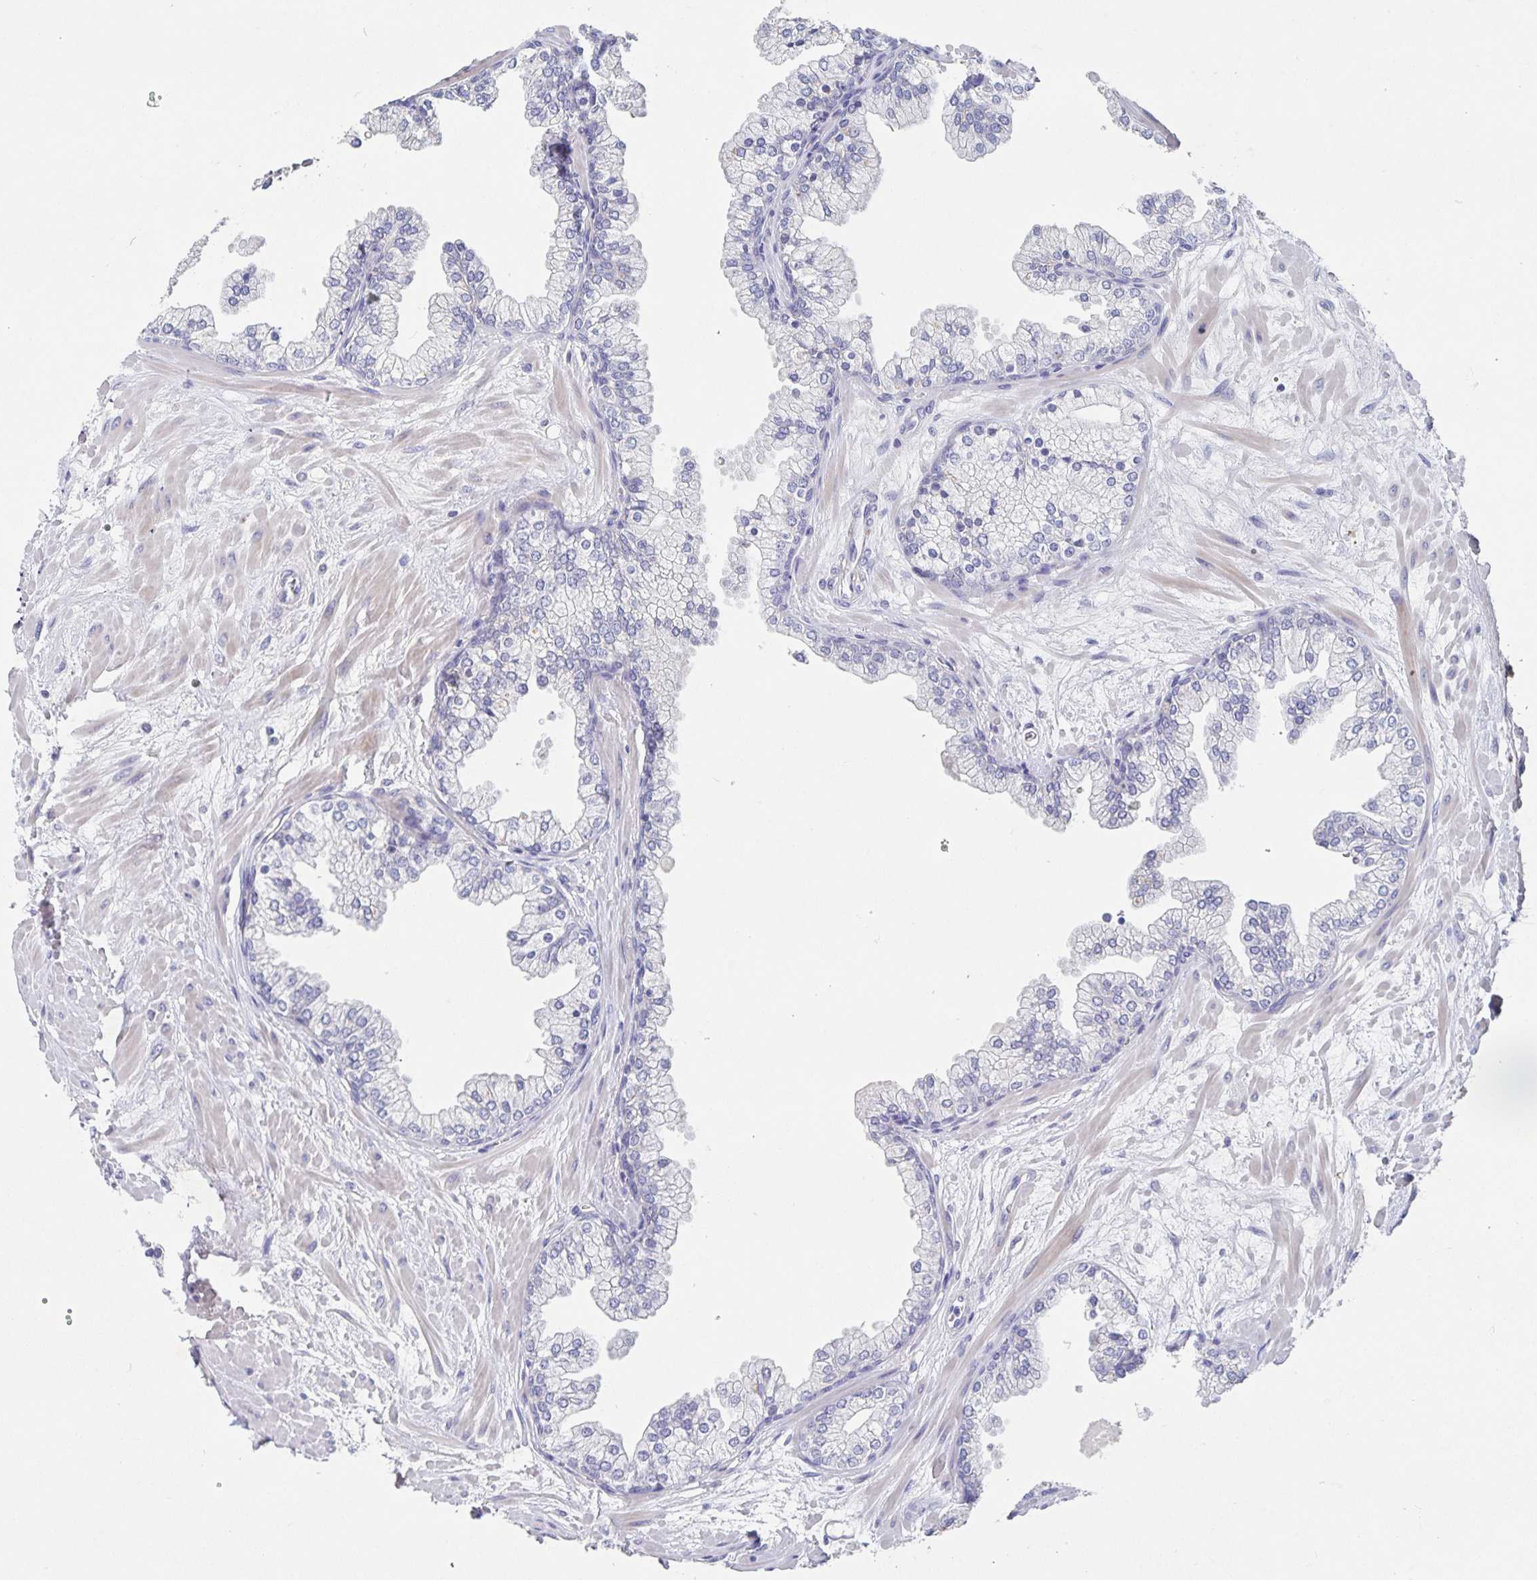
{"staining": {"intensity": "moderate", "quantity": "<25%", "location": "cytoplasmic/membranous"}, "tissue": "prostate", "cell_type": "Glandular cells", "image_type": "normal", "snomed": [{"axis": "morphology", "description": "Normal tissue, NOS"}, {"axis": "topography", "description": "Prostate"}, {"axis": "topography", "description": "Peripheral nerve tissue"}], "caption": "IHC (DAB (3,3'-diaminobenzidine)) staining of normal human prostate reveals moderate cytoplasmic/membranous protein expression in approximately <25% of glandular cells. The staining was performed using DAB, with brown indicating positive protein expression. Nuclei are stained blue with hematoxylin.", "gene": "CDC42BPG", "patient": {"sex": "male", "age": 61}}